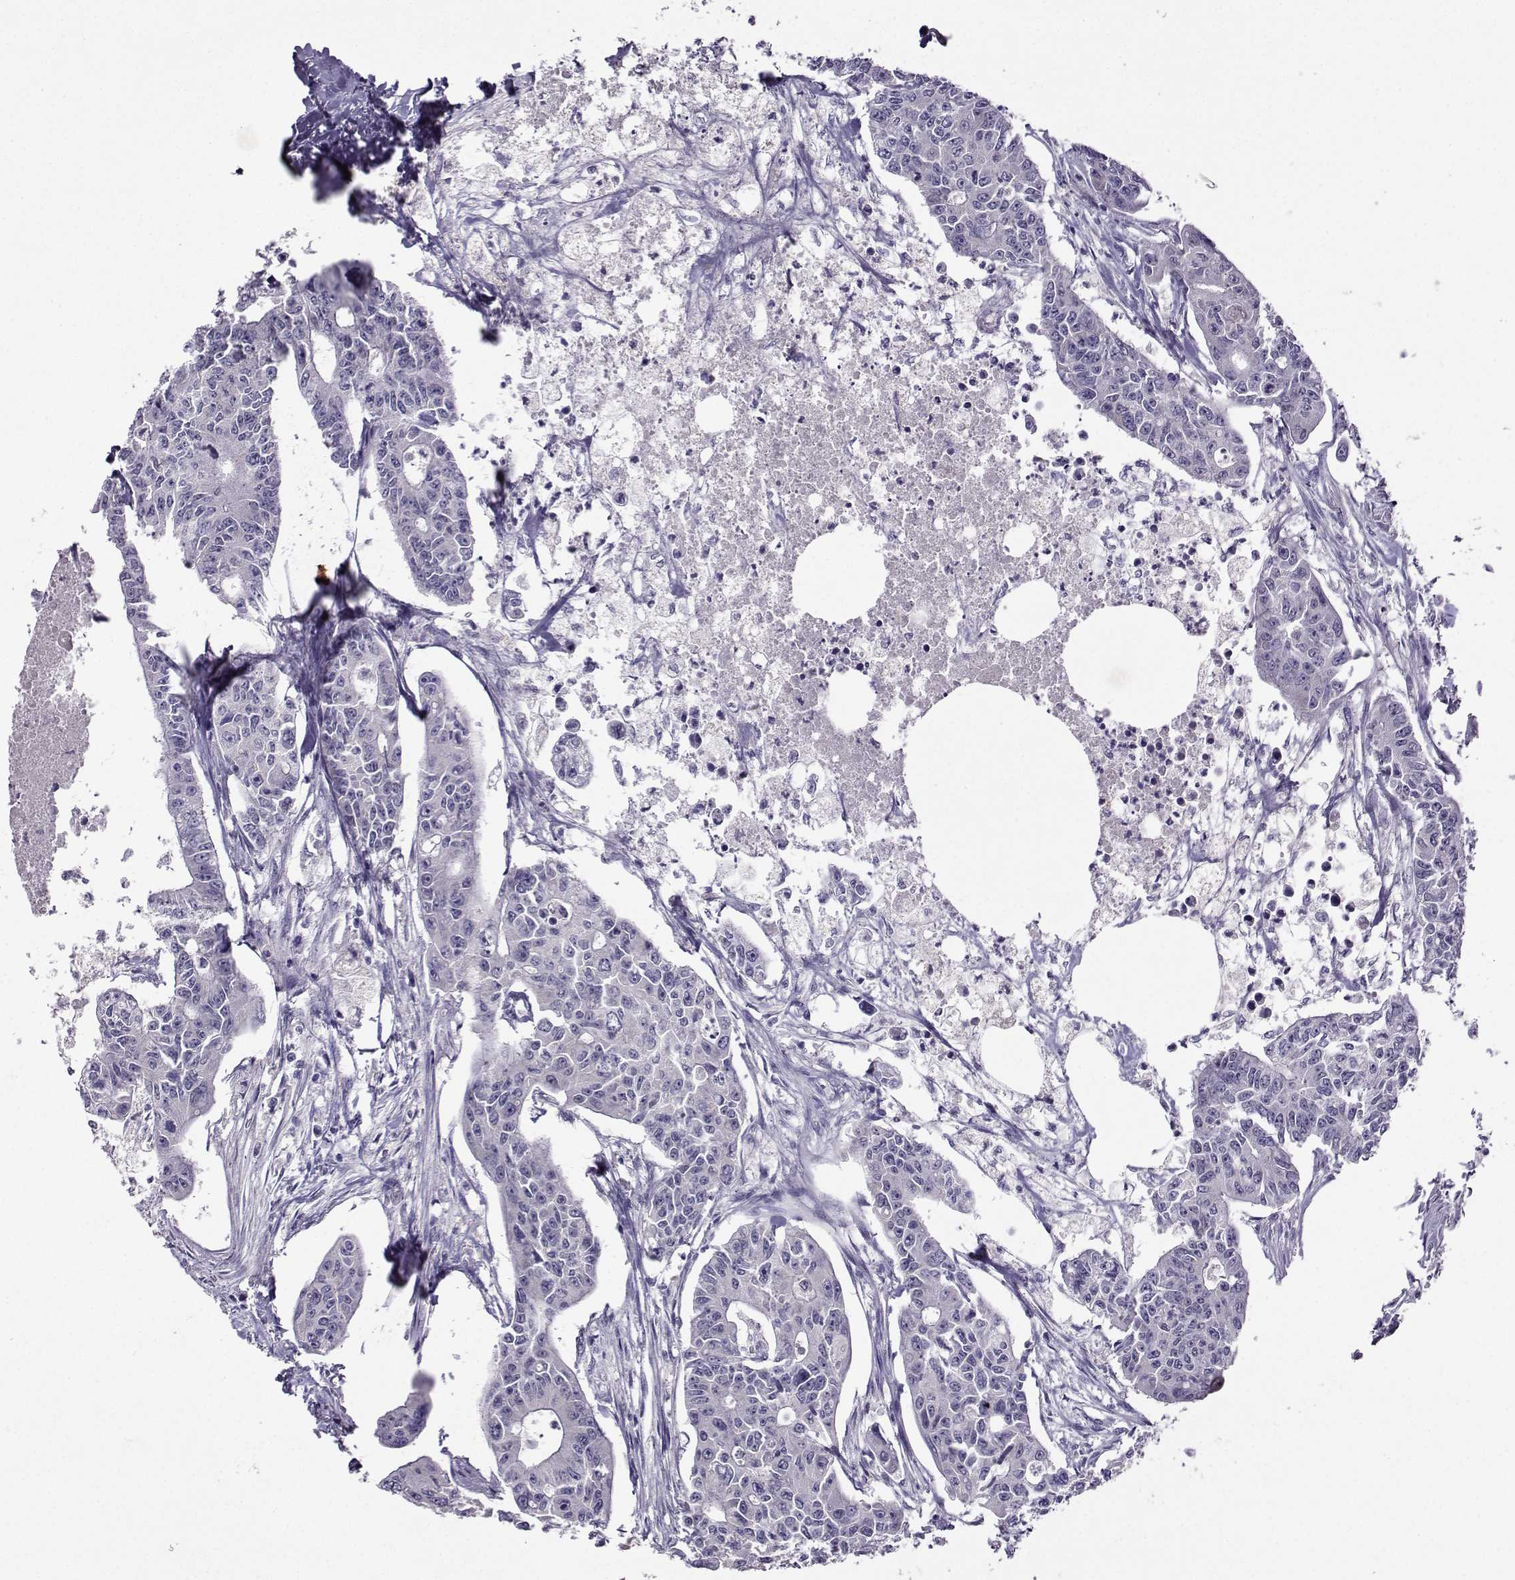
{"staining": {"intensity": "negative", "quantity": "none", "location": "none"}, "tissue": "colorectal cancer", "cell_type": "Tumor cells", "image_type": "cancer", "snomed": [{"axis": "morphology", "description": "Adenocarcinoma, NOS"}, {"axis": "topography", "description": "Colon"}], "caption": "A micrograph of colorectal cancer (adenocarcinoma) stained for a protein shows no brown staining in tumor cells.", "gene": "DDX20", "patient": {"sex": "male", "age": 70}}